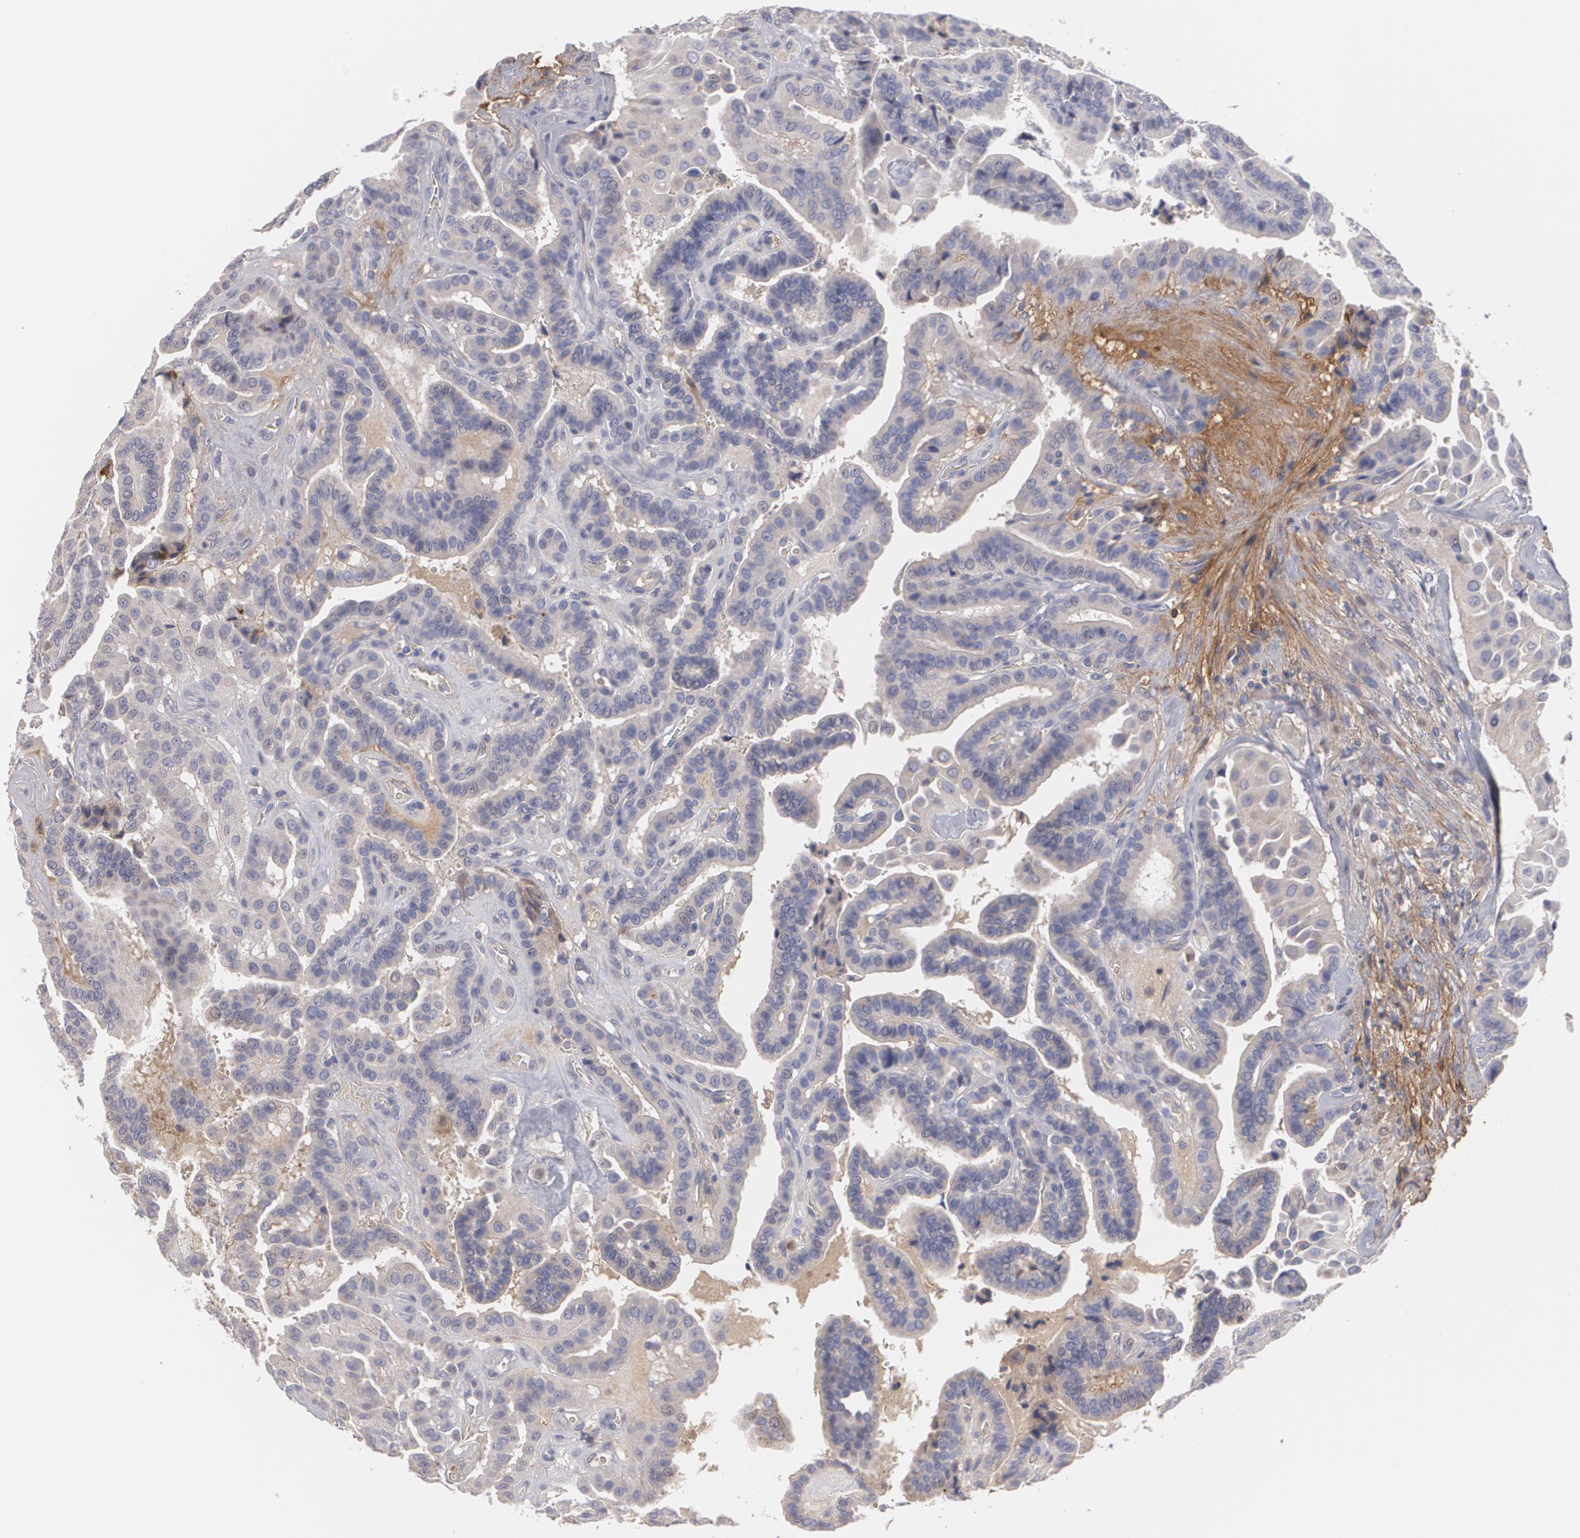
{"staining": {"intensity": "negative", "quantity": "none", "location": "none"}, "tissue": "thyroid cancer", "cell_type": "Tumor cells", "image_type": "cancer", "snomed": [{"axis": "morphology", "description": "Papillary adenocarcinoma, NOS"}, {"axis": "topography", "description": "Thyroid gland"}], "caption": "Immunohistochemistry (IHC) histopathology image of thyroid cancer (papillary adenocarcinoma) stained for a protein (brown), which shows no positivity in tumor cells.", "gene": "FBLN1", "patient": {"sex": "male", "age": 87}}